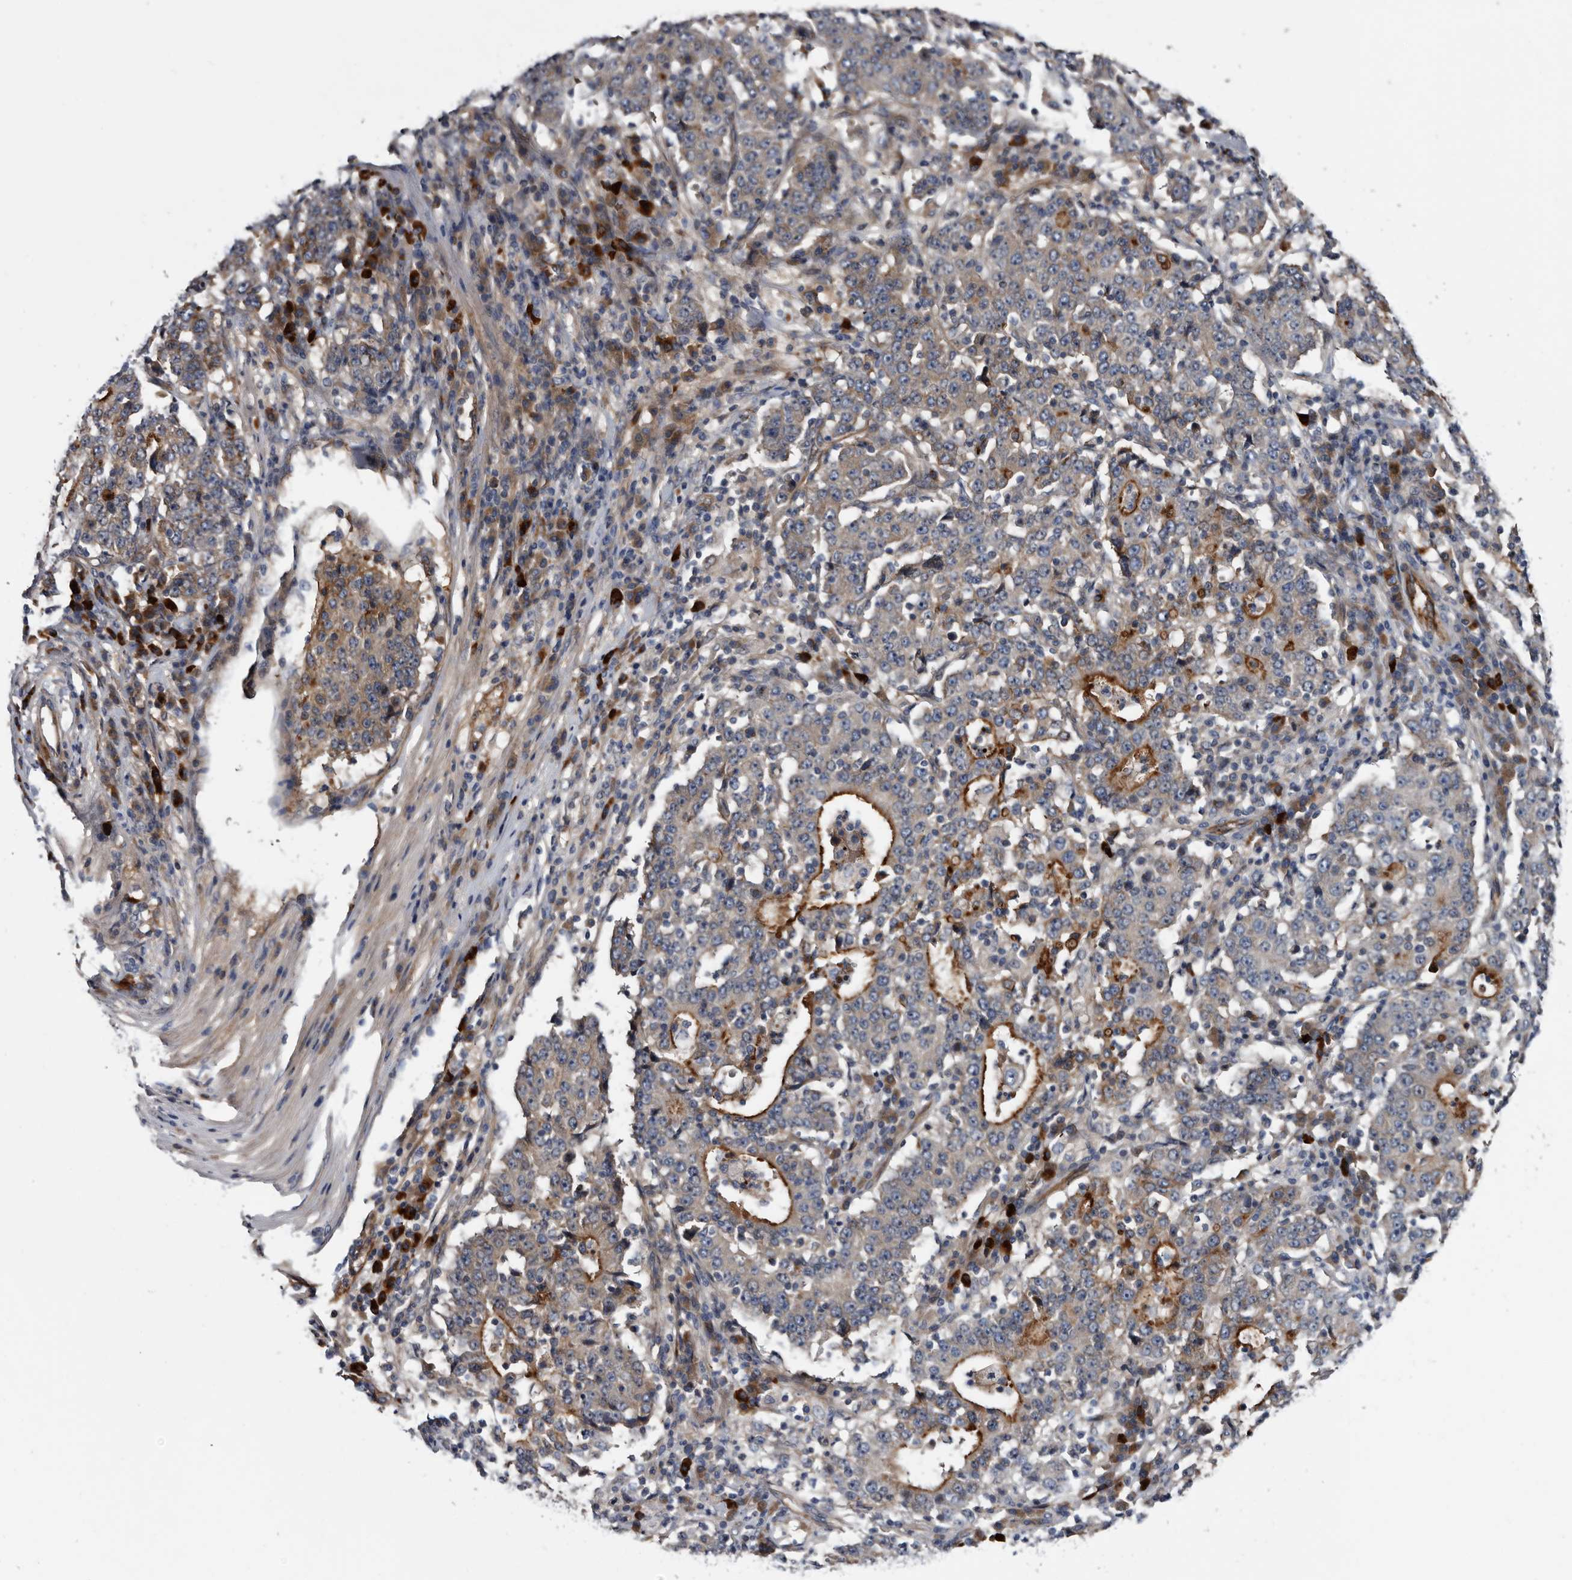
{"staining": {"intensity": "strong", "quantity": "25%-75%", "location": "cytoplasmic/membranous"}, "tissue": "stomach cancer", "cell_type": "Tumor cells", "image_type": "cancer", "snomed": [{"axis": "morphology", "description": "Adenocarcinoma, NOS"}, {"axis": "topography", "description": "Stomach"}], "caption": "About 25%-75% of tumor cells in stomach adenocarcinoma exhibit strong cytoplasmic/membranous protein positivity as visualized by brown immunohistochemical staining.", "gene": "TSPAN17", "patient": {"sex": "male", "age": 59}}